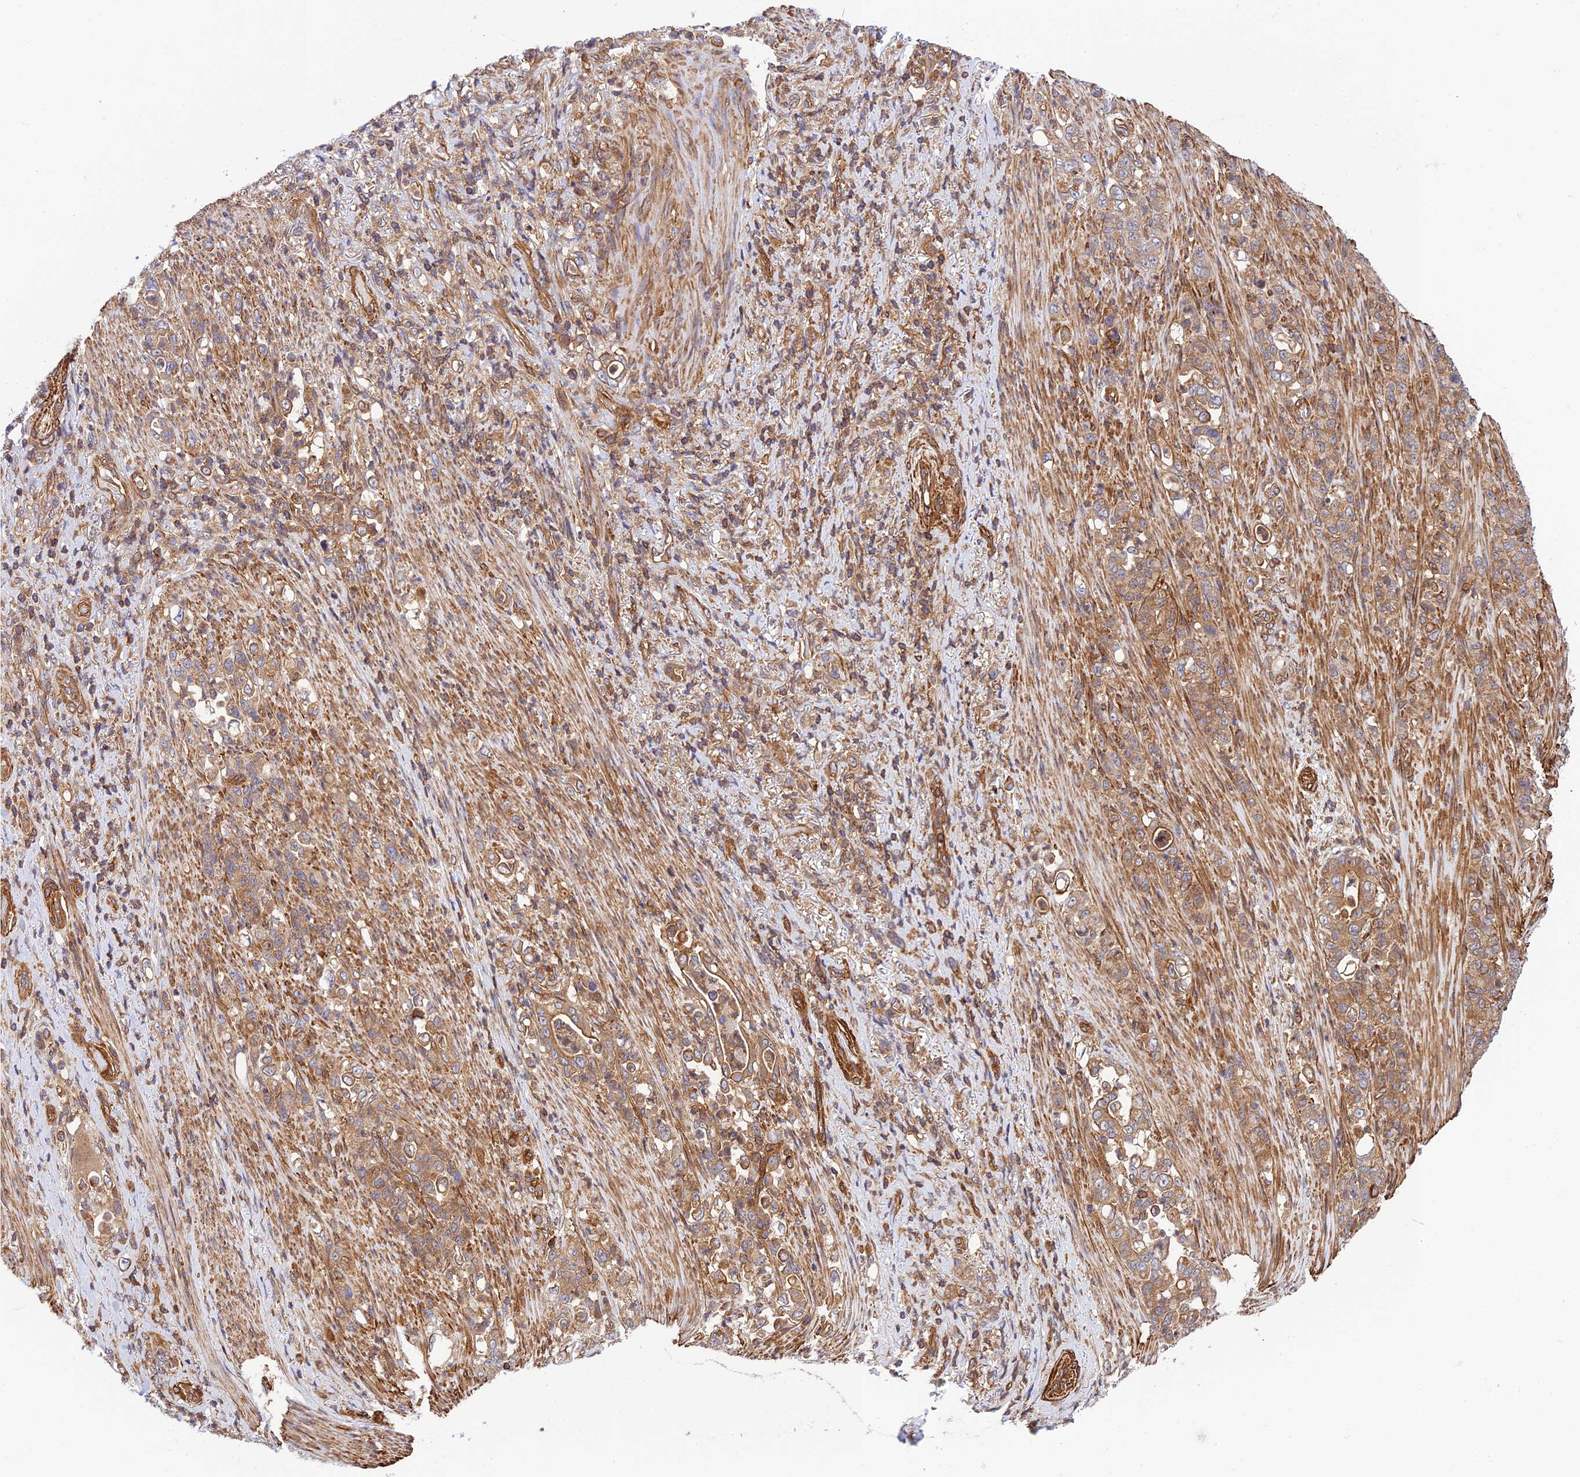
{"staining": {"intensity": "moderate", "quantity": ">75%", "location": "cytoplasmic/membranous"}, "tissue": "stomach cancer", "cell_type": "Tumor cells", "image_type": "cancer", "snomed": [{"axis": "morphology", "description": "Normal tissue, NOS"}, {"axis": "morphology", "description": "Adenocarcinoma, NOS"}, {"axis": "topography", "description": "Stomach"}], "caption": "Immunohistochemistry (DAB) staining of human stomach cancer (adenocarcinoma) demonstrates moderate cytoplasmic/membranous protein positivity in about >75% of tumor cells. The protein of interest is stained brown, and the nuclei are stained in blue (DAB IHC with brightfield microscopy, high magnification).", "gene": "EVI5L", "patient": {"sex": "female", "age": 79}}